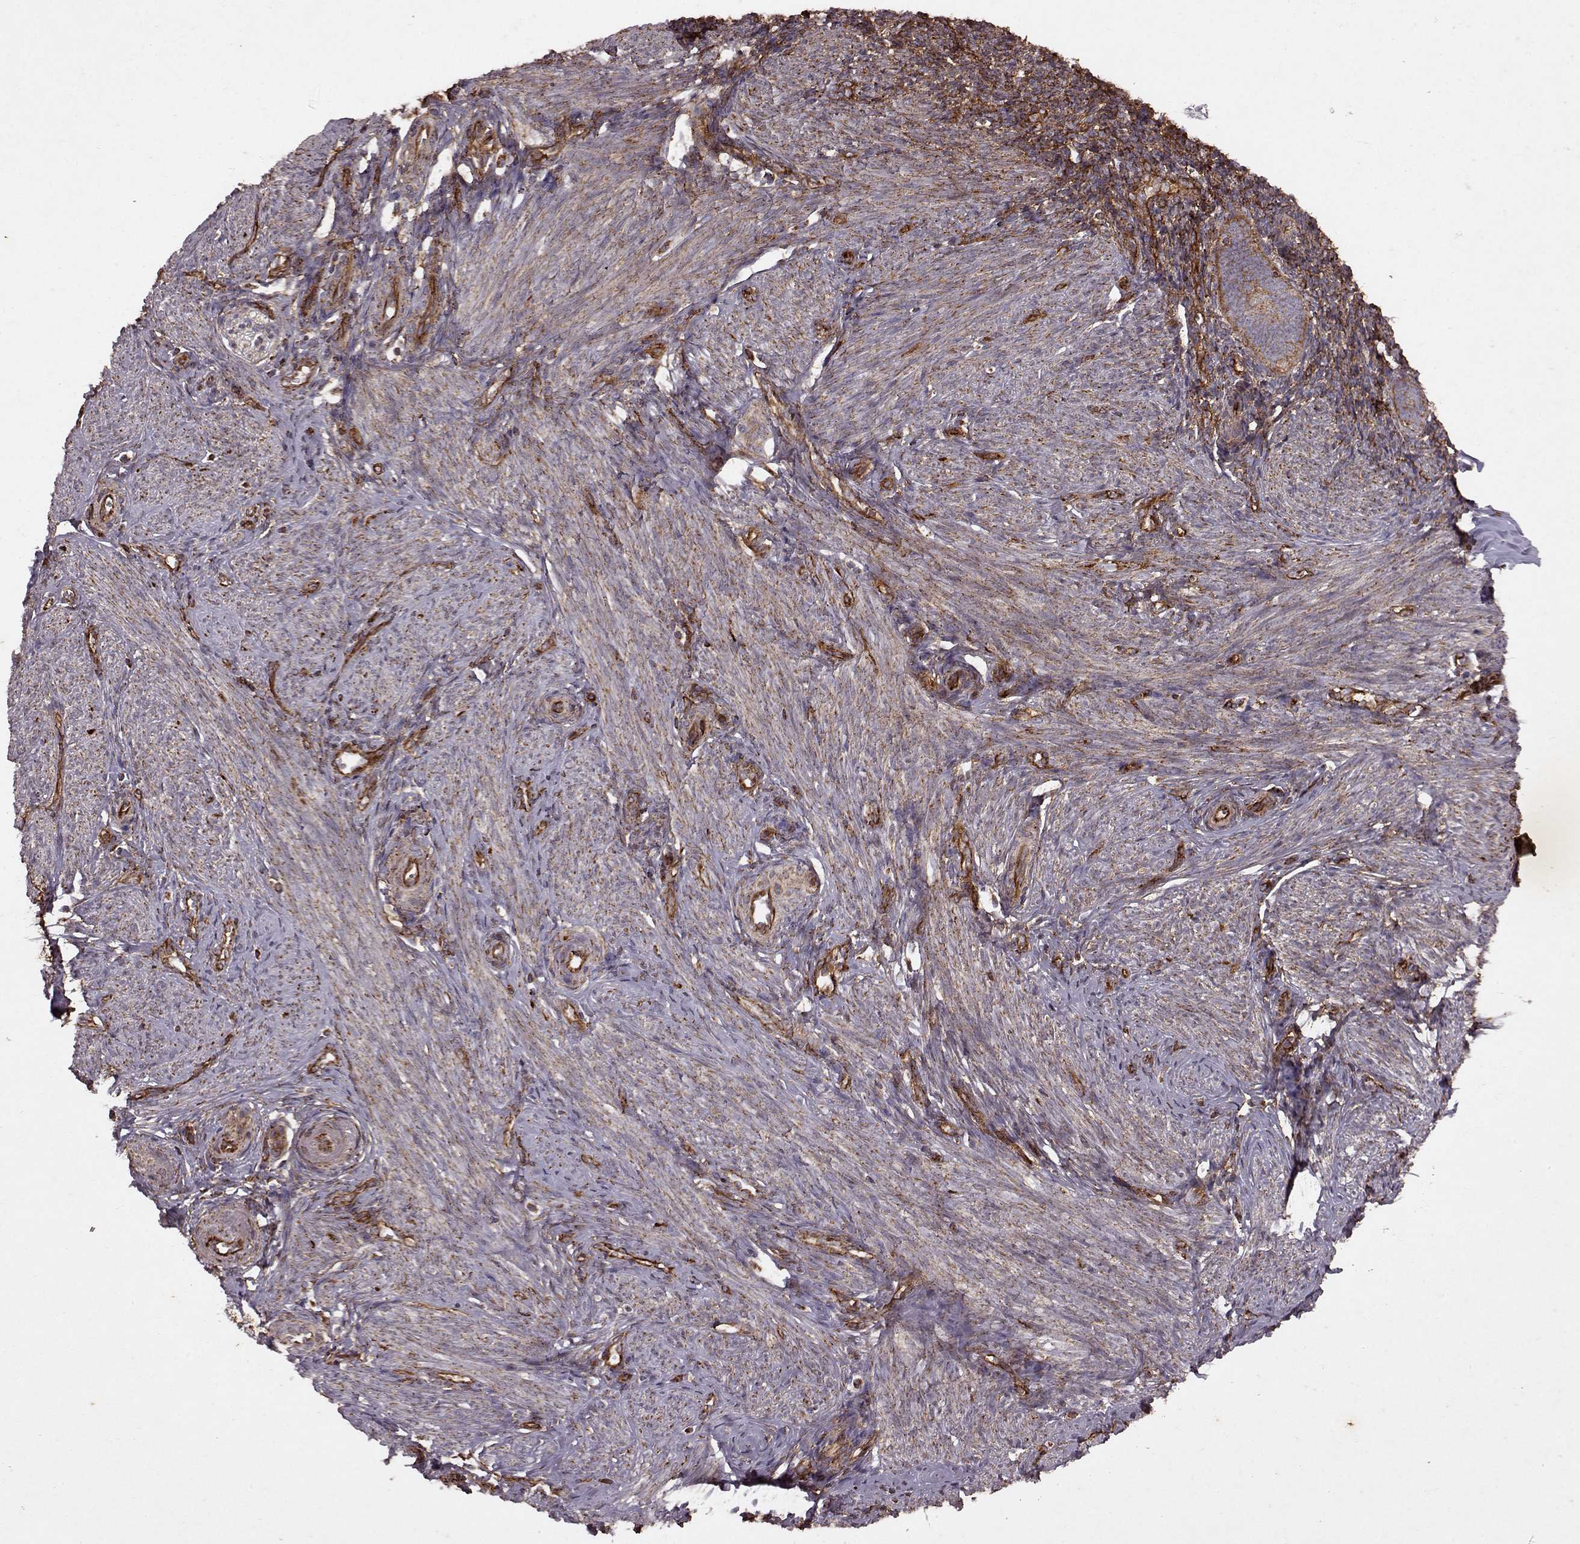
{"staining": {"intensity": "strong", "quantity": "25%-75%", "location": "cytoplasmic/membranous"}, "tissue": "endometrium", "cell_type": "Cells in endometrial stroma", "image_type": "normal", "snomed": [{"axis": "morphology", "description": "Normal tissue, NOS"}, {"axis": "topography", "description": "Endometrium"}], "caption": "A micrograph of endometrium stained for a protein shows strong cytoplasmic/membranous brown staining in cells in endometrial stroma.", "gene": "ENSG00000285130", "patient": {"sex": "female", "age": 40}}